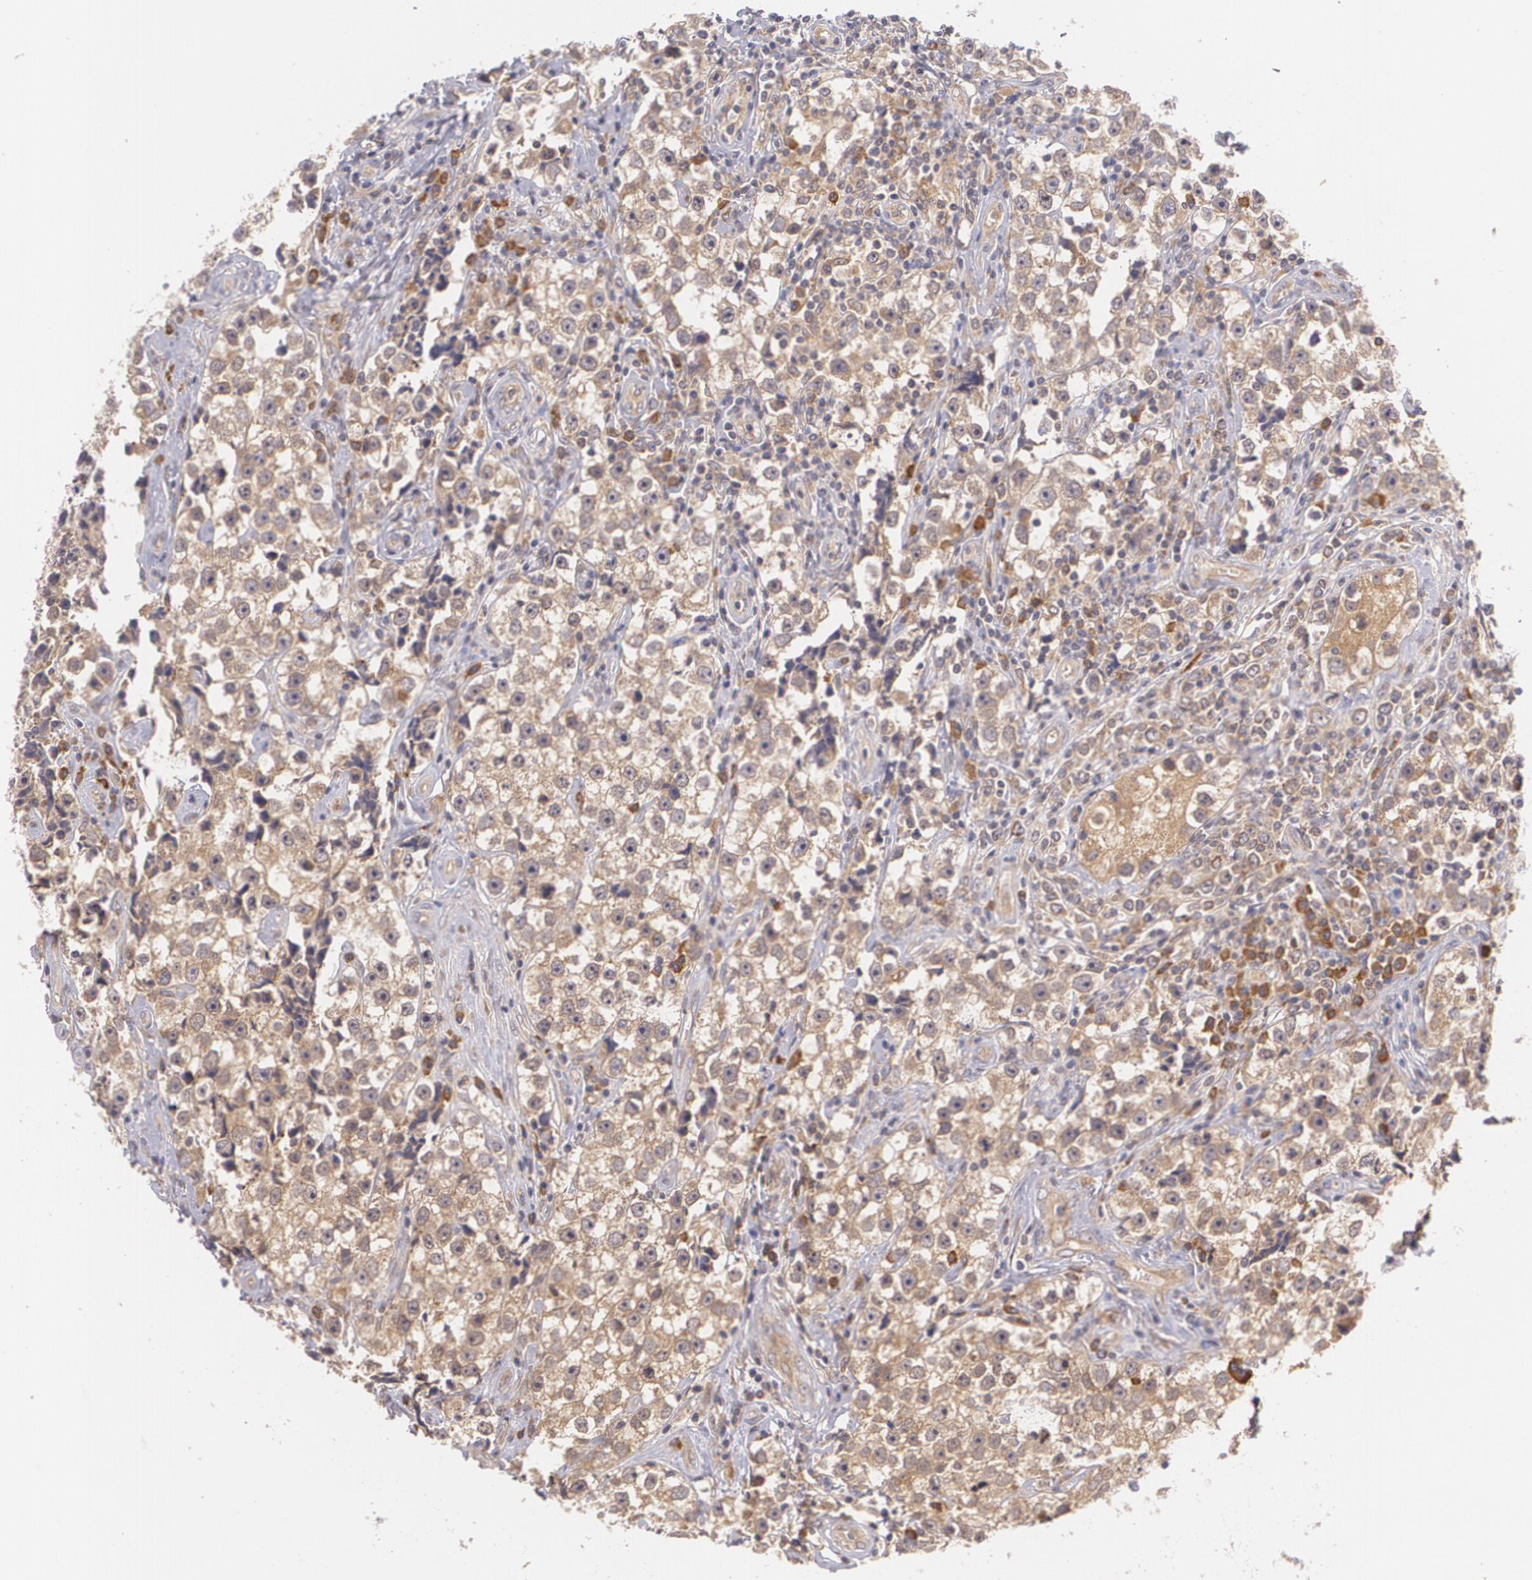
{"staining": {"intensity": "weak", "quantity": ">75%", "location": "cytoplasmic/membranous"}, "tissue": "testis cancer", "cell_type": "Tumor cells", "image_type": "cancer", "snomed": [{"axis": "morphology", "description": "Seminoma, NOS"}, {"axis": "topography", "description": "Testis"}], "caption": "DAB immunohistochemical staining of testis cancer demonstrates weak cytoplasmic/membranous protein expression in about >75% of tumor cells.", "gene": "CCL17", "patient": {"sex": "male", "age": 32}}